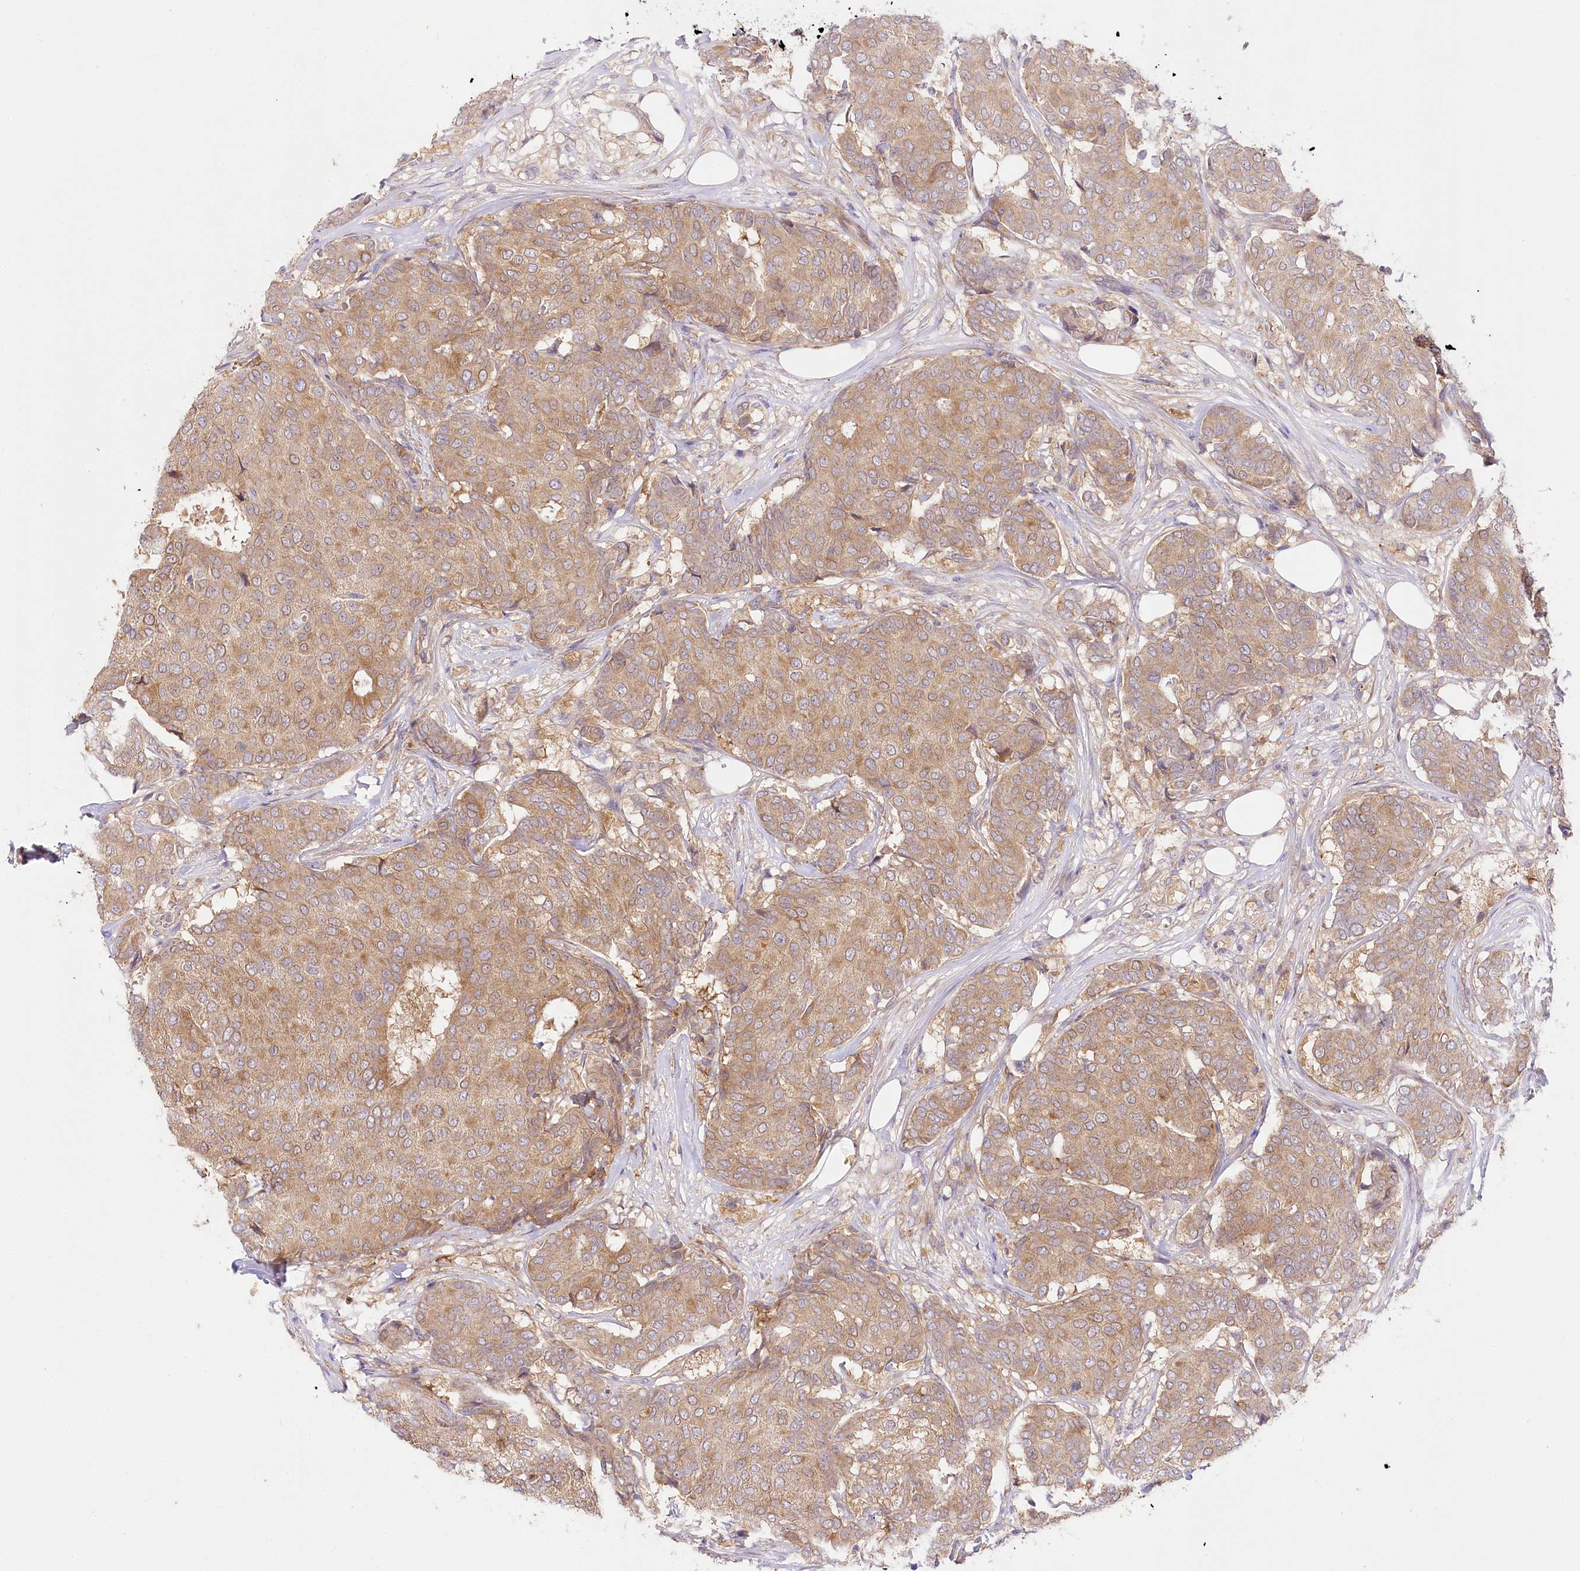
{"staining": {"intensity": "moderate", "quantity": ">75%", "location": "cytoplasmic/membranous"}, "tissue": "breast cancer", "cell_type": "Tumor cells", "image_type": "cancer", "snomed": [{"axis": "morphology", "description": "Duct carcinoma"}, {"axis": "topography", "description": "Breast"}], "caption": "Moderate cytoplasmic/membranous protein staining is appreciated in approximately >75% of tumor cells in breast intraductal carcinoma. The staining is performed using DAB brown chromogen to label protein expression. The nuclei are counter-stained blue using hematoxylin.", "gene": "PYROXD1", "patient": {"sex": "female", "age": 75}}